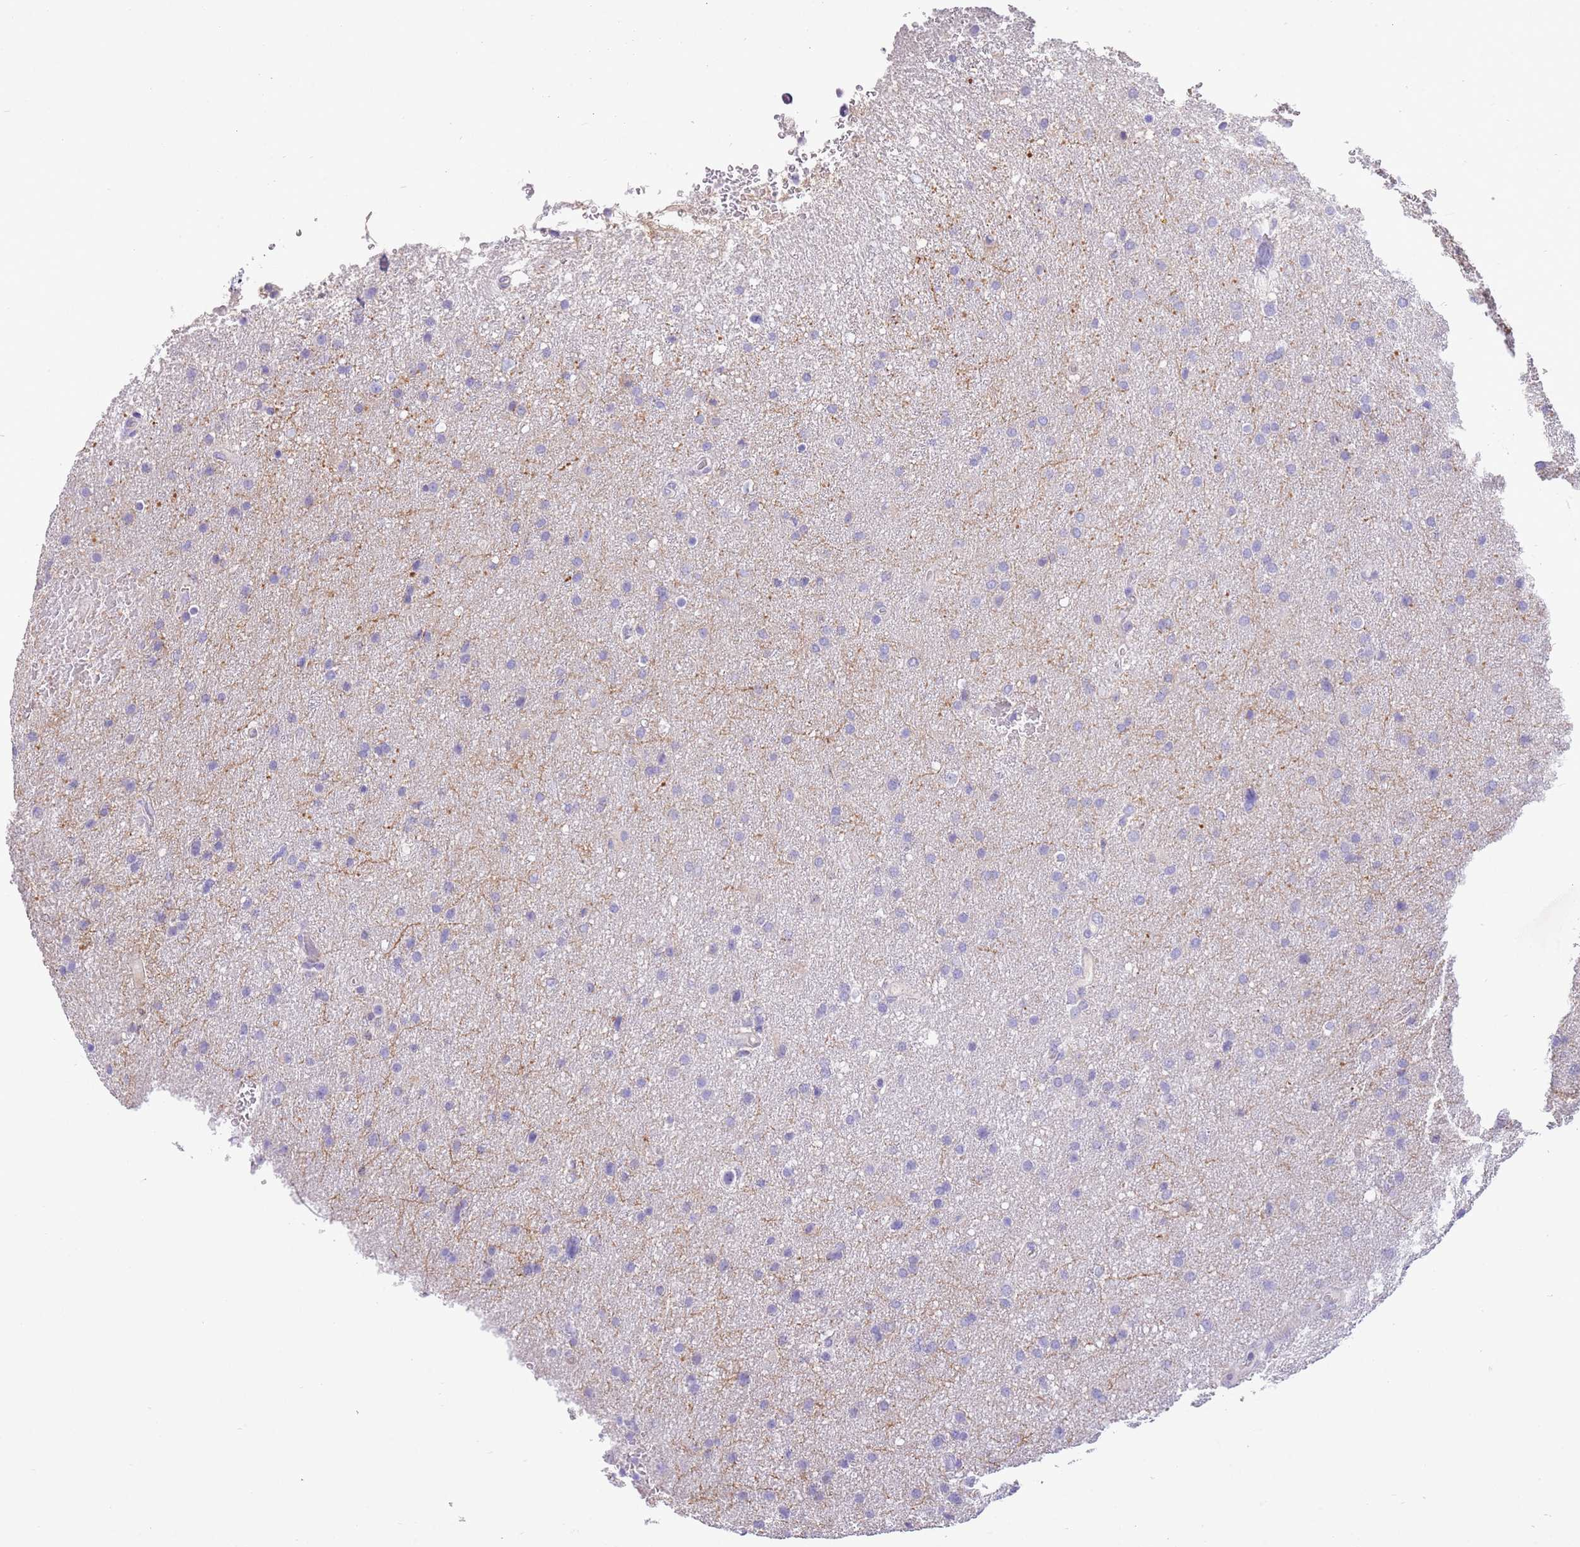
{"staining": {"intensity": "negative", "quantity": "none", "location": "none"}, "tissue": "glioma", "cell_type": "Tumor cells", "image_type": "cancer", "snomed": [{"axis": "morphology", "description": "Glioma, malignant, Low grade"}, {"axis": "topography", "description": "Brain"}], "caption": "Immunohistochemistry photomicrograph of neoplastic tissue: human malignant glioma (low-grade) stained with DAB demonstrates no significant protein positivity in tumor cells.", "gene": "SFTPA1", "patient": {"sex": "female", "age": 32}}